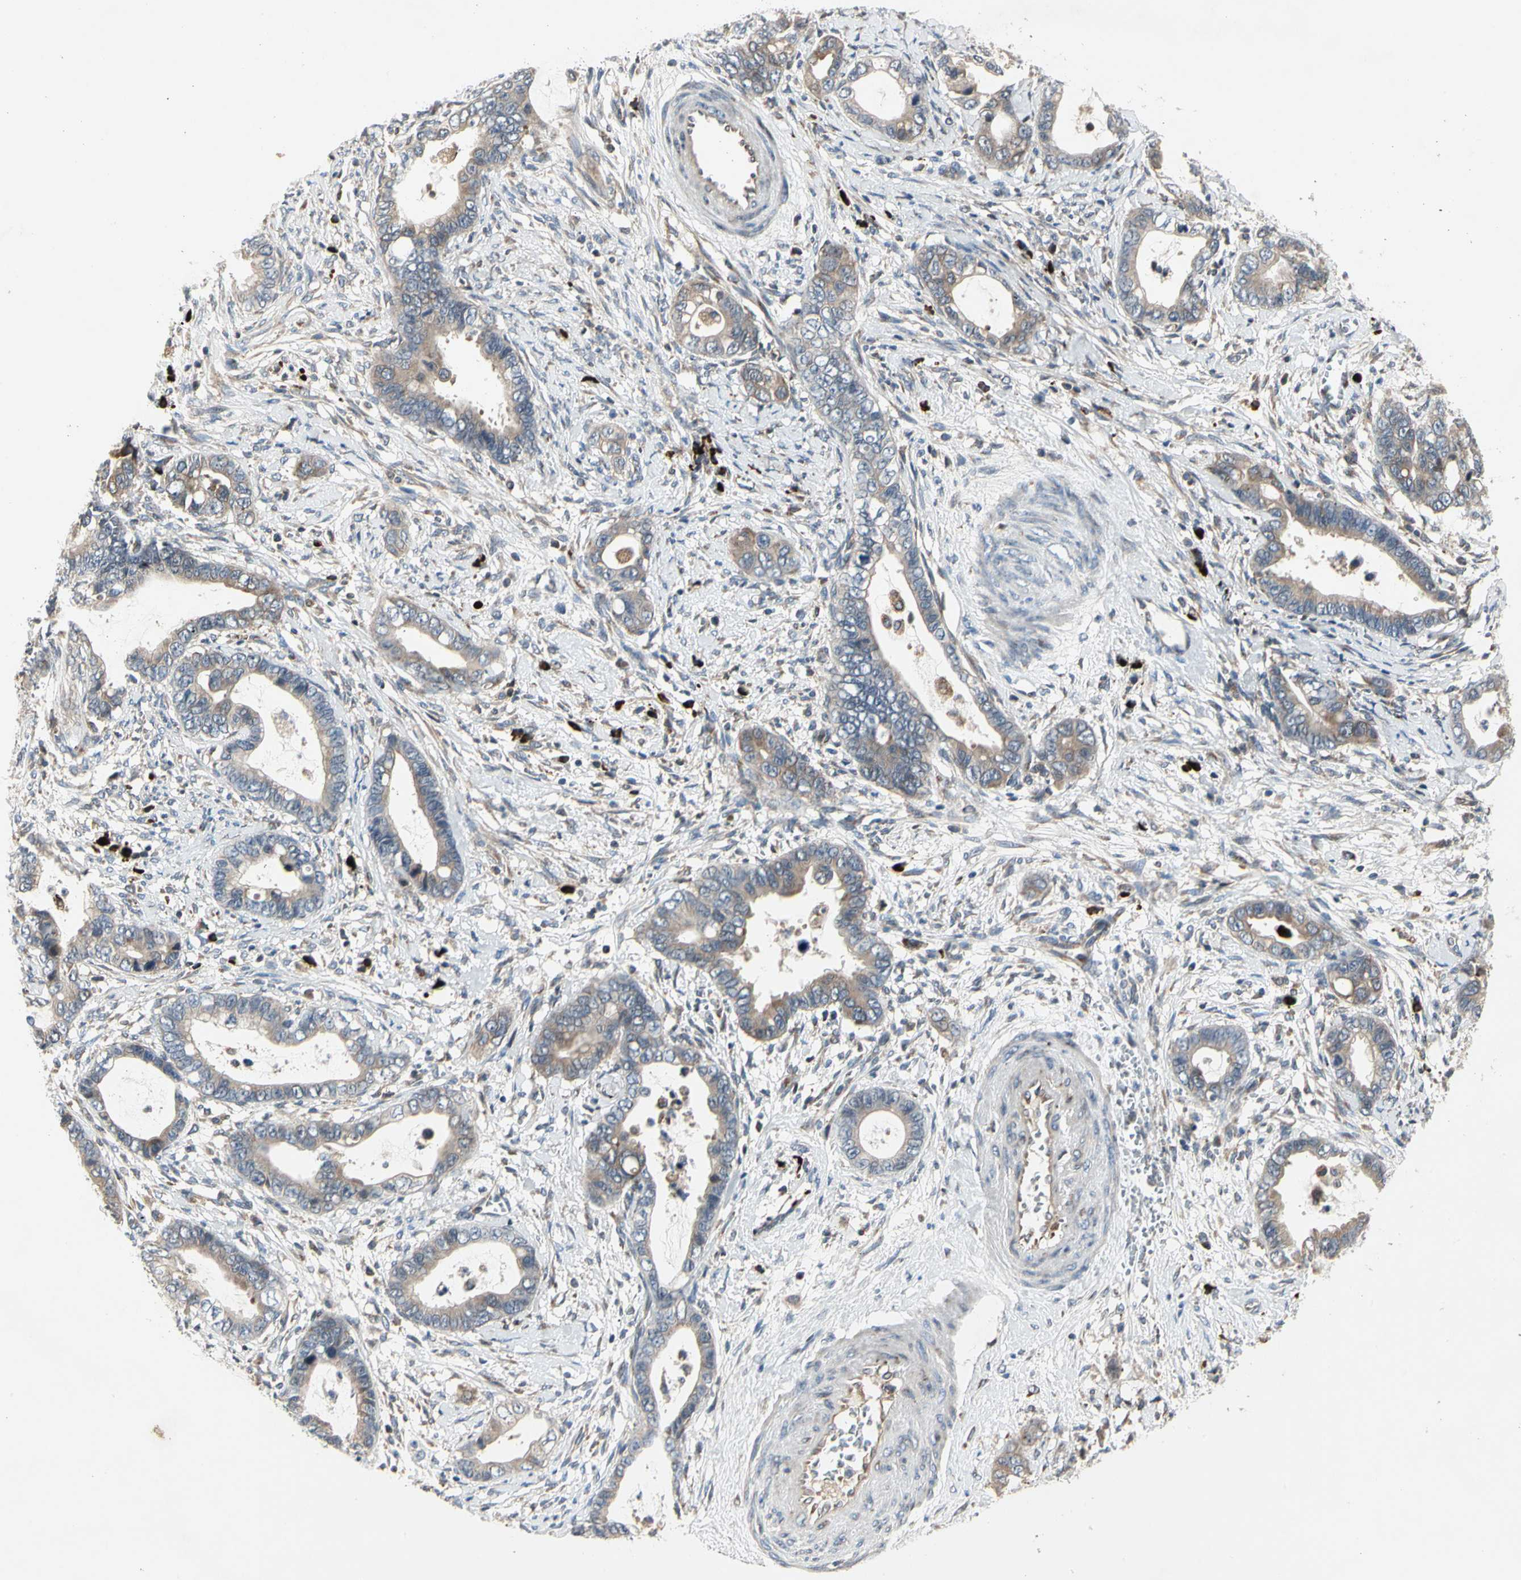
{"staining": {"intensity": "weak", "quantity": ">75%", "location": "cytoplasmic/membranous"}, "tissue": "cervical cancer", "cell_type": "Tumor cells", "image_type": "cancer", "snomed": [{"axis": "morphology", "description": "Adenocarcinoma, NOS"}, {"axis": "topography", "description": "Cervix"}], "caption": "Tumor cells display low levels of weak cytoplasmic/membranous expression in about >75% of cells in cervical cancer. Nuclei are stained in blue.", "gene": "MMEL1", "patient": {"sex": "female", "age": 44}}